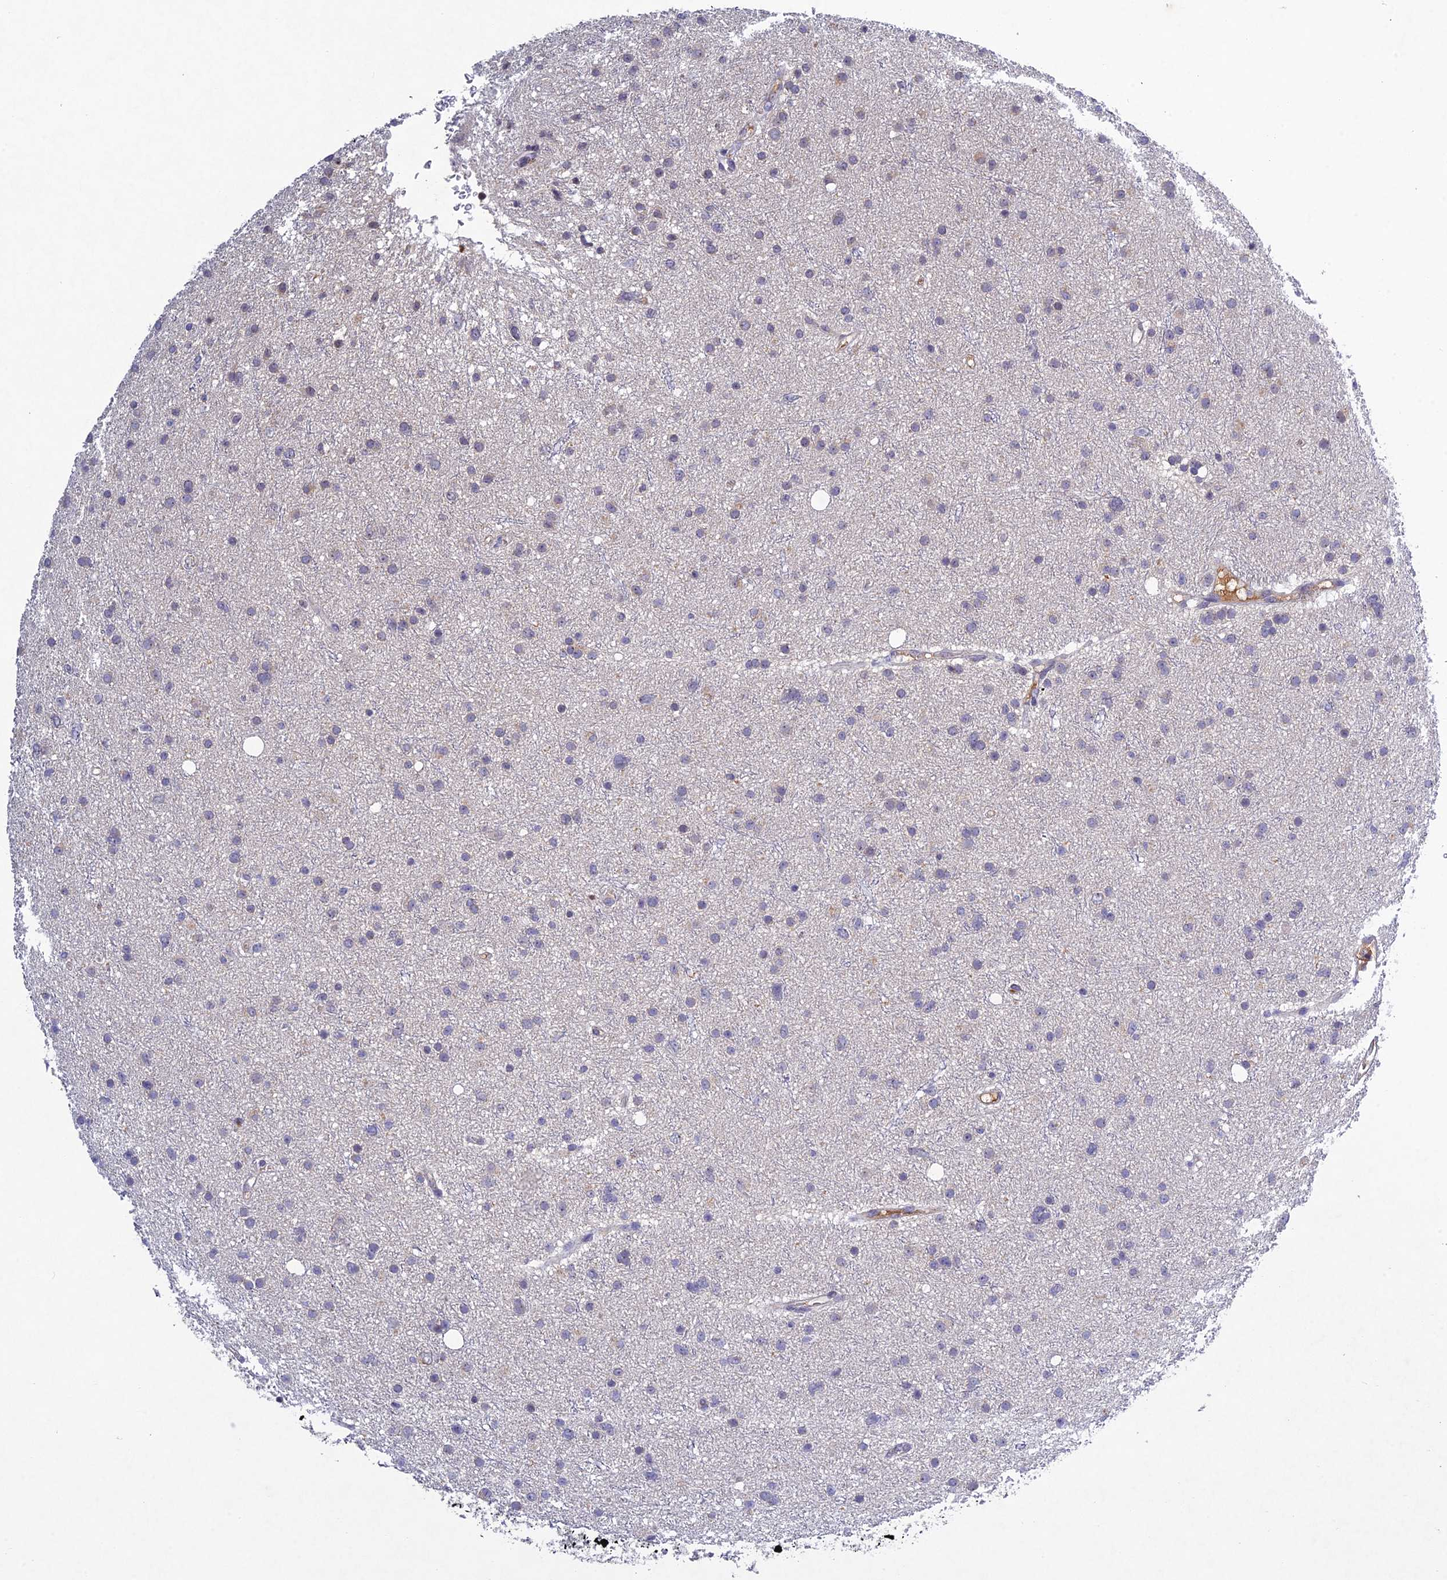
{"staining": {"intensity": "negative", "quantity": "none", "location": "none"}, "tissue": "glioma", "cell_type": "Tumor cells", "image_type": "cancer", "snomed": [{"axis": "morphology", "description": "Glioma, malignant, Low grade"}, {"axis": "topography", "description": "Cerebral cortex"}], "caption": "Histopathology image shows no protein staining in tumor cells of malignant glioma (low-grade) tissue.", "gene": "CHST5", "patient": {"sex": "female", "age": 39}}